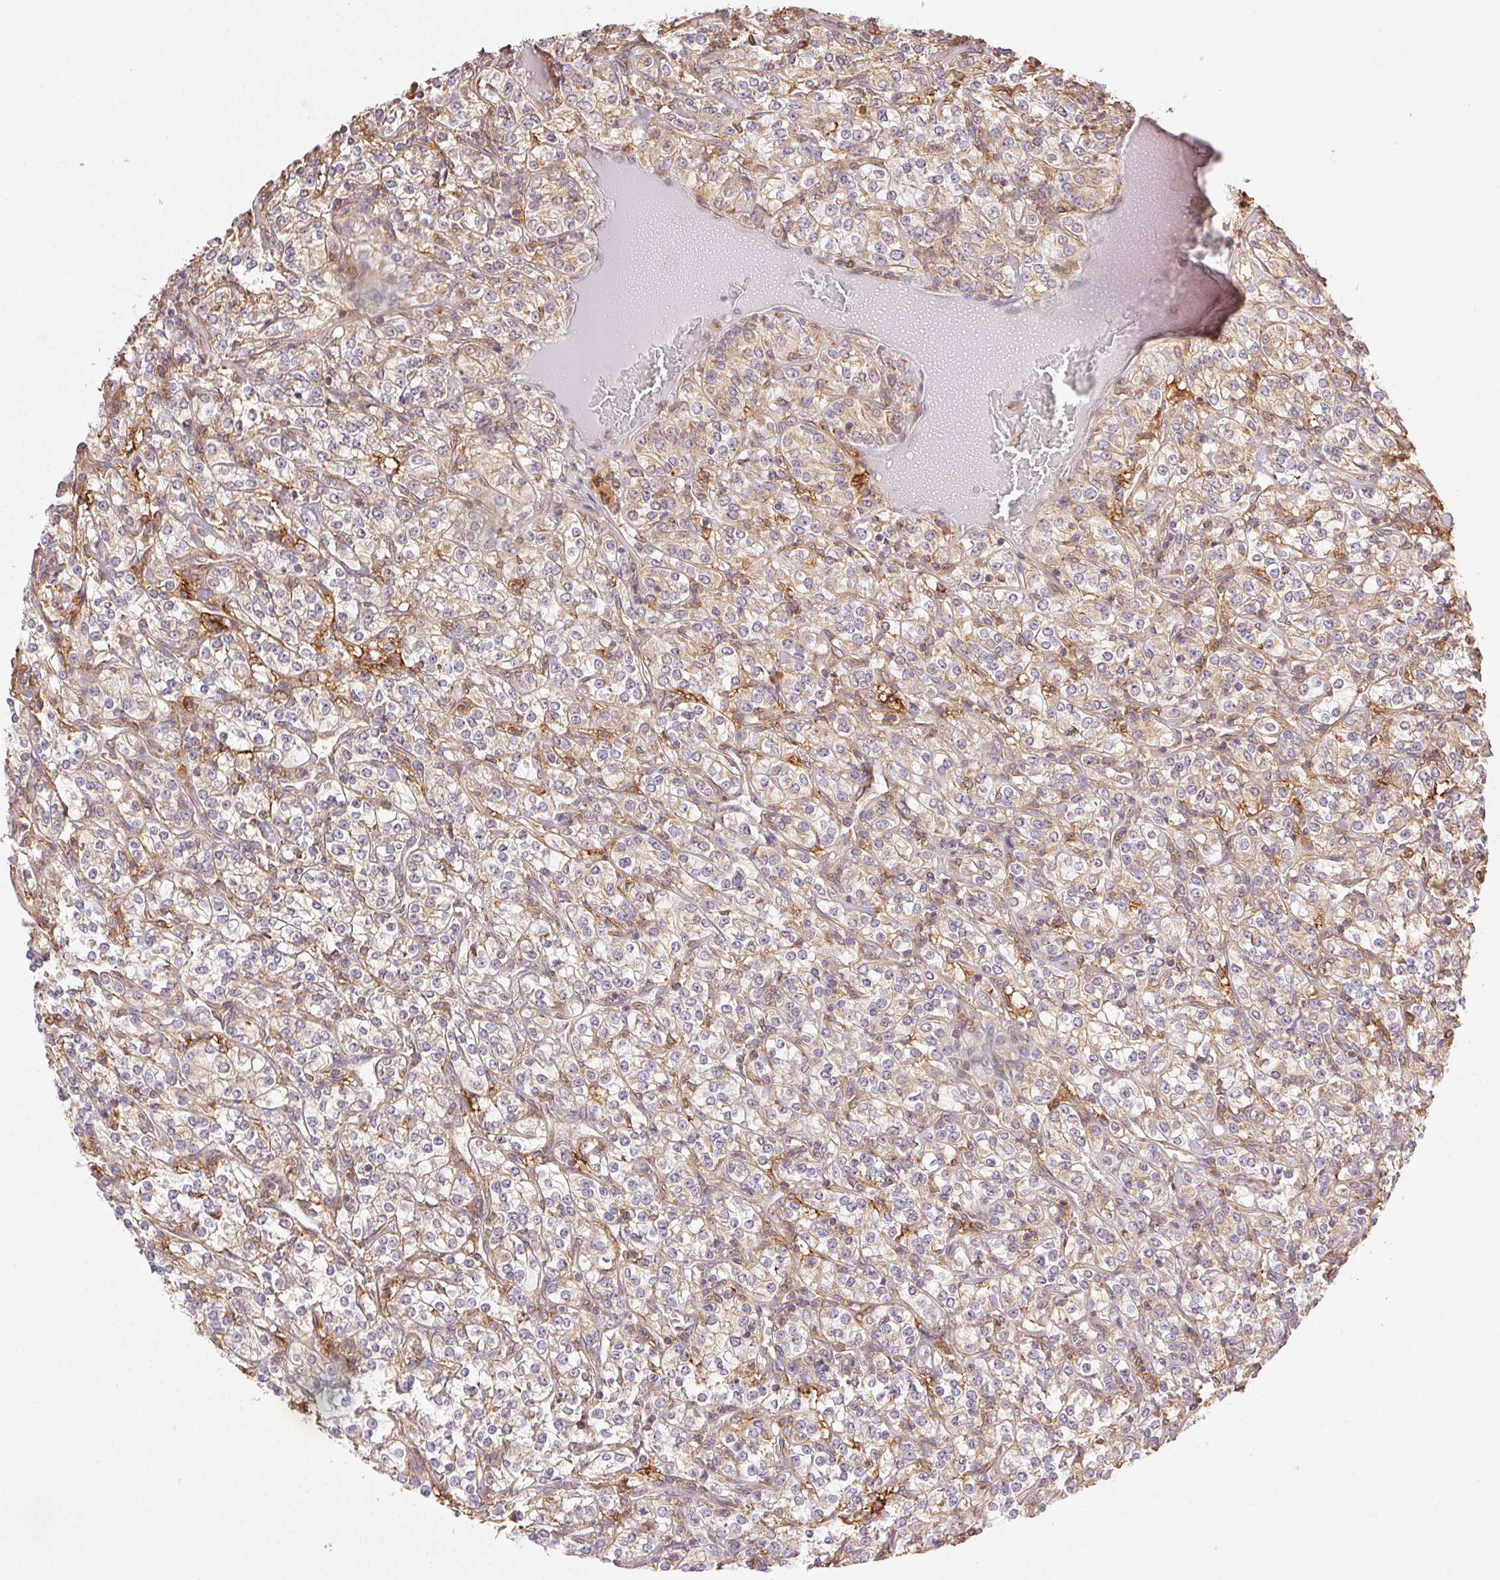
{"staining": {"intensity": "weak", "quantity": ">75%", "location": "cytoplasmic/membranous"}, "tissue": "renal cancer", "cell_type": "Tumor cells", "image_type": "cancer", "snomed": [{"axis": "morphology", "description": "Adenocarcinoma, NOS"}, {"axis": "topography", "description": "Kidney"}], "caption": "The immunohistochemical stain labels weak cytoplasmic/membranous staining in tumor cells of renal cancer (adenocarcinoma) tissue.", "gene": "ENTREP1", "patient": {"sex": "male", "age": 77}}